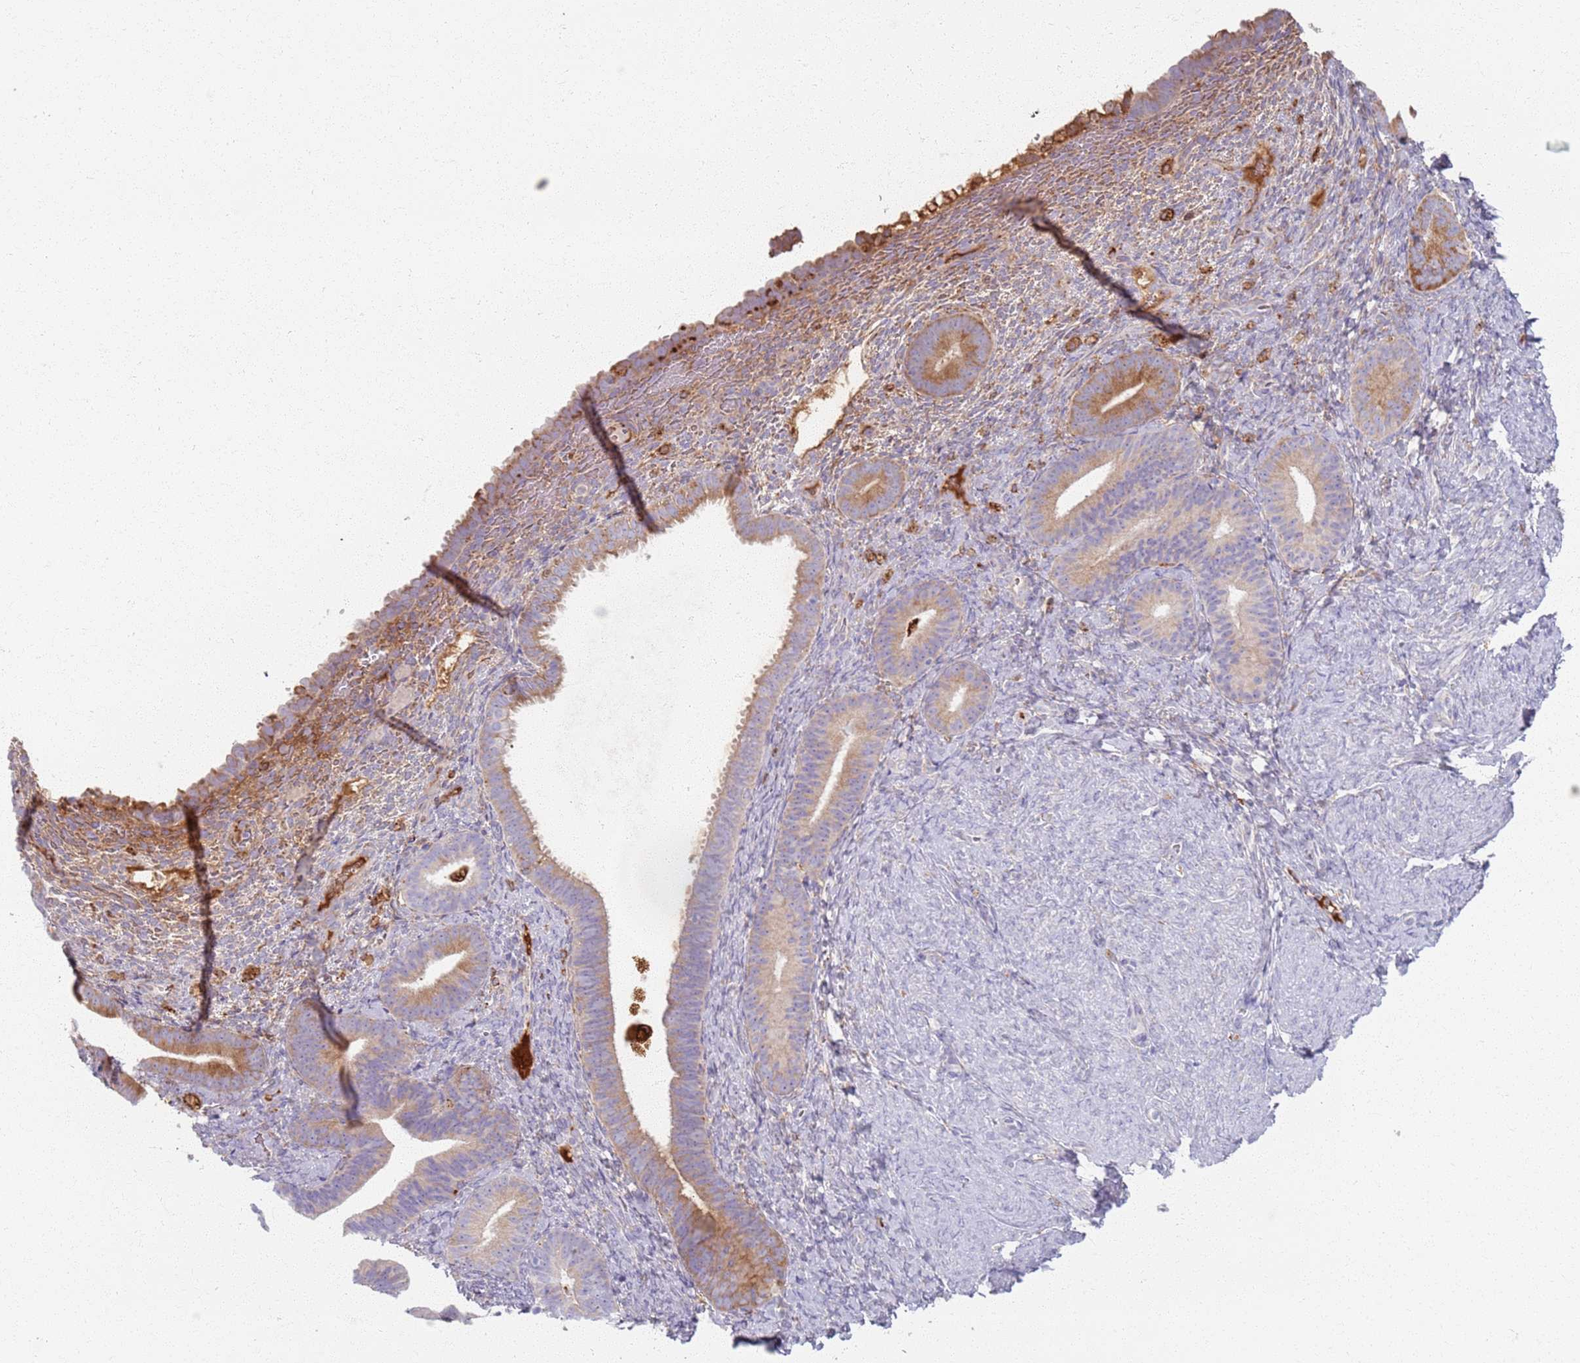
{"staining": {"intensity": "moderate", "quantity": "<25%", "location": "cytoplasmic/membranous"}, "tissue": "endometrium", "cell_type": "Cells in endometrial stroma", "image_type": "normal", "snomed": [{"axis": "morphology", "description": "Normal tissue, NOS"}, {"axis": "topography", "description": "Endometrium"}], "caption": "IHC micrograph of benign endometrium stained for a protein (brown), which reveals low levels of moderate cytoplasmic/membranous staining in about <25% of cells in endometrial stroma.", "gene": "COLGALT1", "patient": {"sex": "female", "age": 65}}